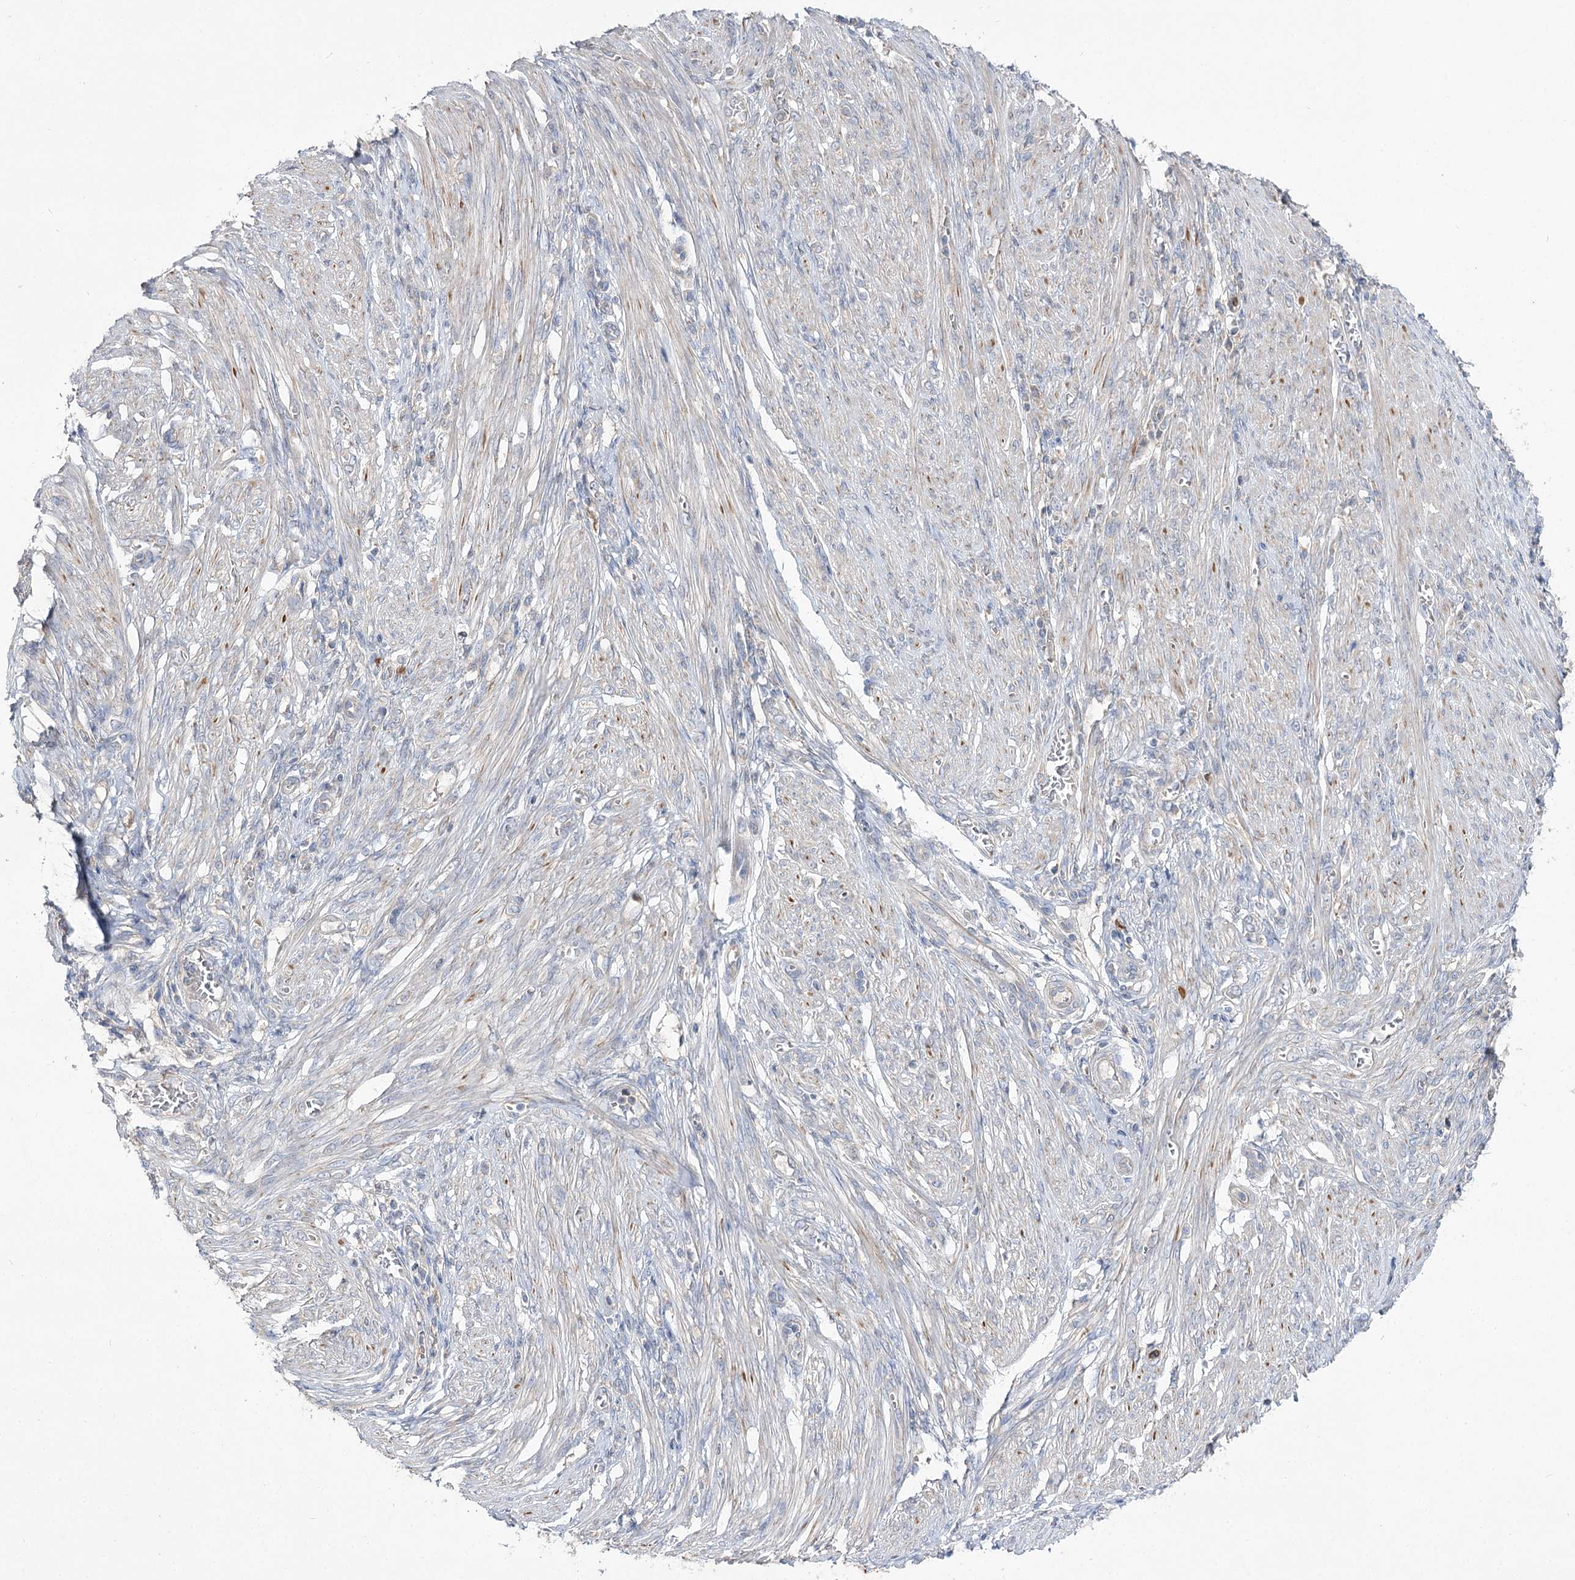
{"staining": {"intensity": "negative", "quantity": "none", "location": "none"}, "tissue": "endometrial cancer", "cell_type": "Tumor cells", "image_type": "cancer", "snomed": [{"axis": "morphology", "description": "Adenocarcinoma, NOS"}, {"axis": "topography", "description": "Endometrium"}], "caption": "IHC micrograph of endometrial cancer (adenocarcinoma) stained for a protein (brown), which shows no expression in tumor cells.", "gene": "AURKC", "patient": {"sex": "female", "age": 51}}